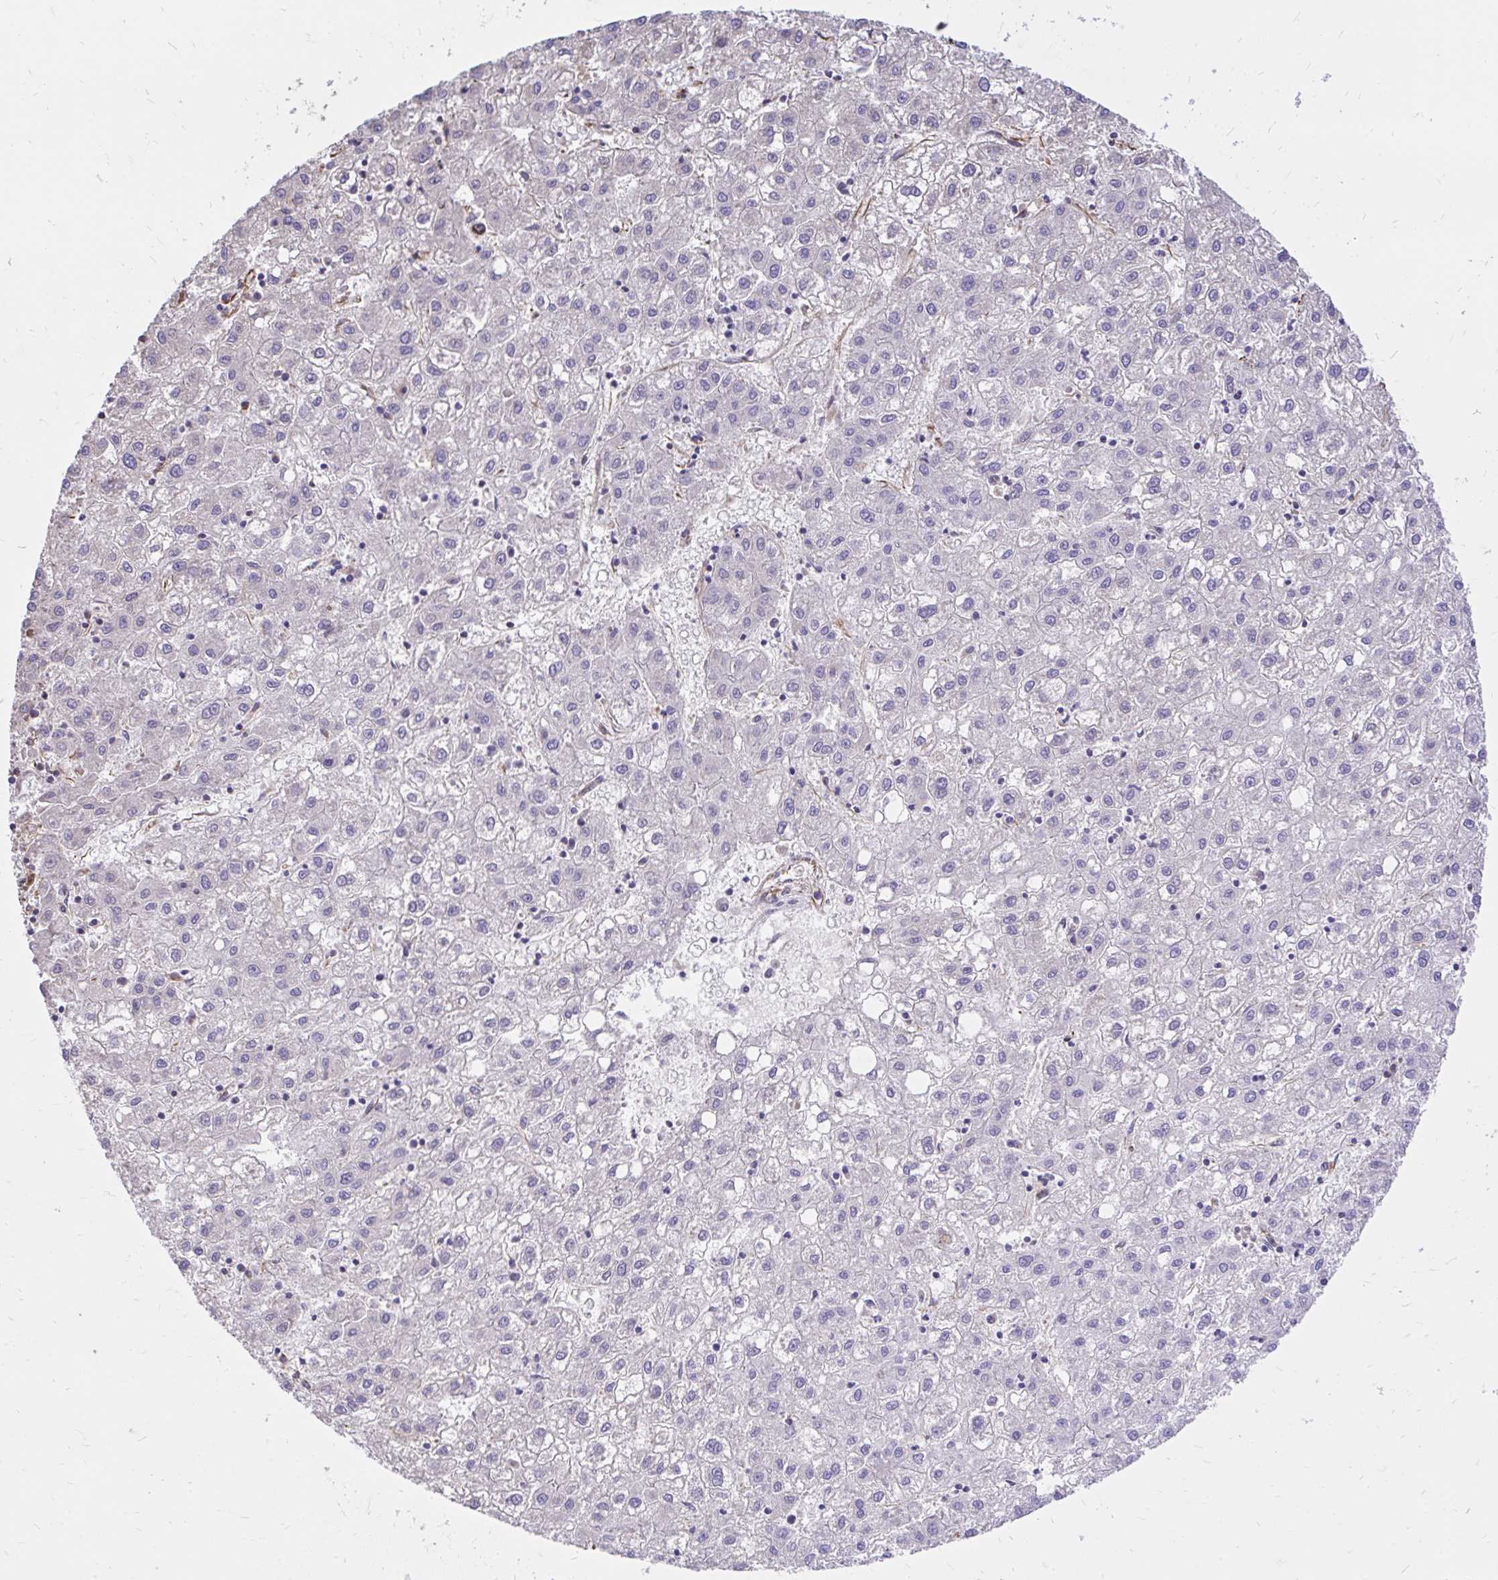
{"staining": {"intensity": "negative", "quantity": "none", "location": "none"}, "tissue": "liver cancer", "cell_type": "Tumor cells", "image_type": "cancer", "snomed": [{"axis": "morphology", "description": "Carcinoma, Hepatocellular, NOS"}, {"axis": "topography", "description": "Liver"}], "caption": "The photomicrograph shows no staining of tumor cells in liver cancer (hepatocellular carcinoma).", "gene": "RNF103", "patient": {"sex": "male", "age": 72}}